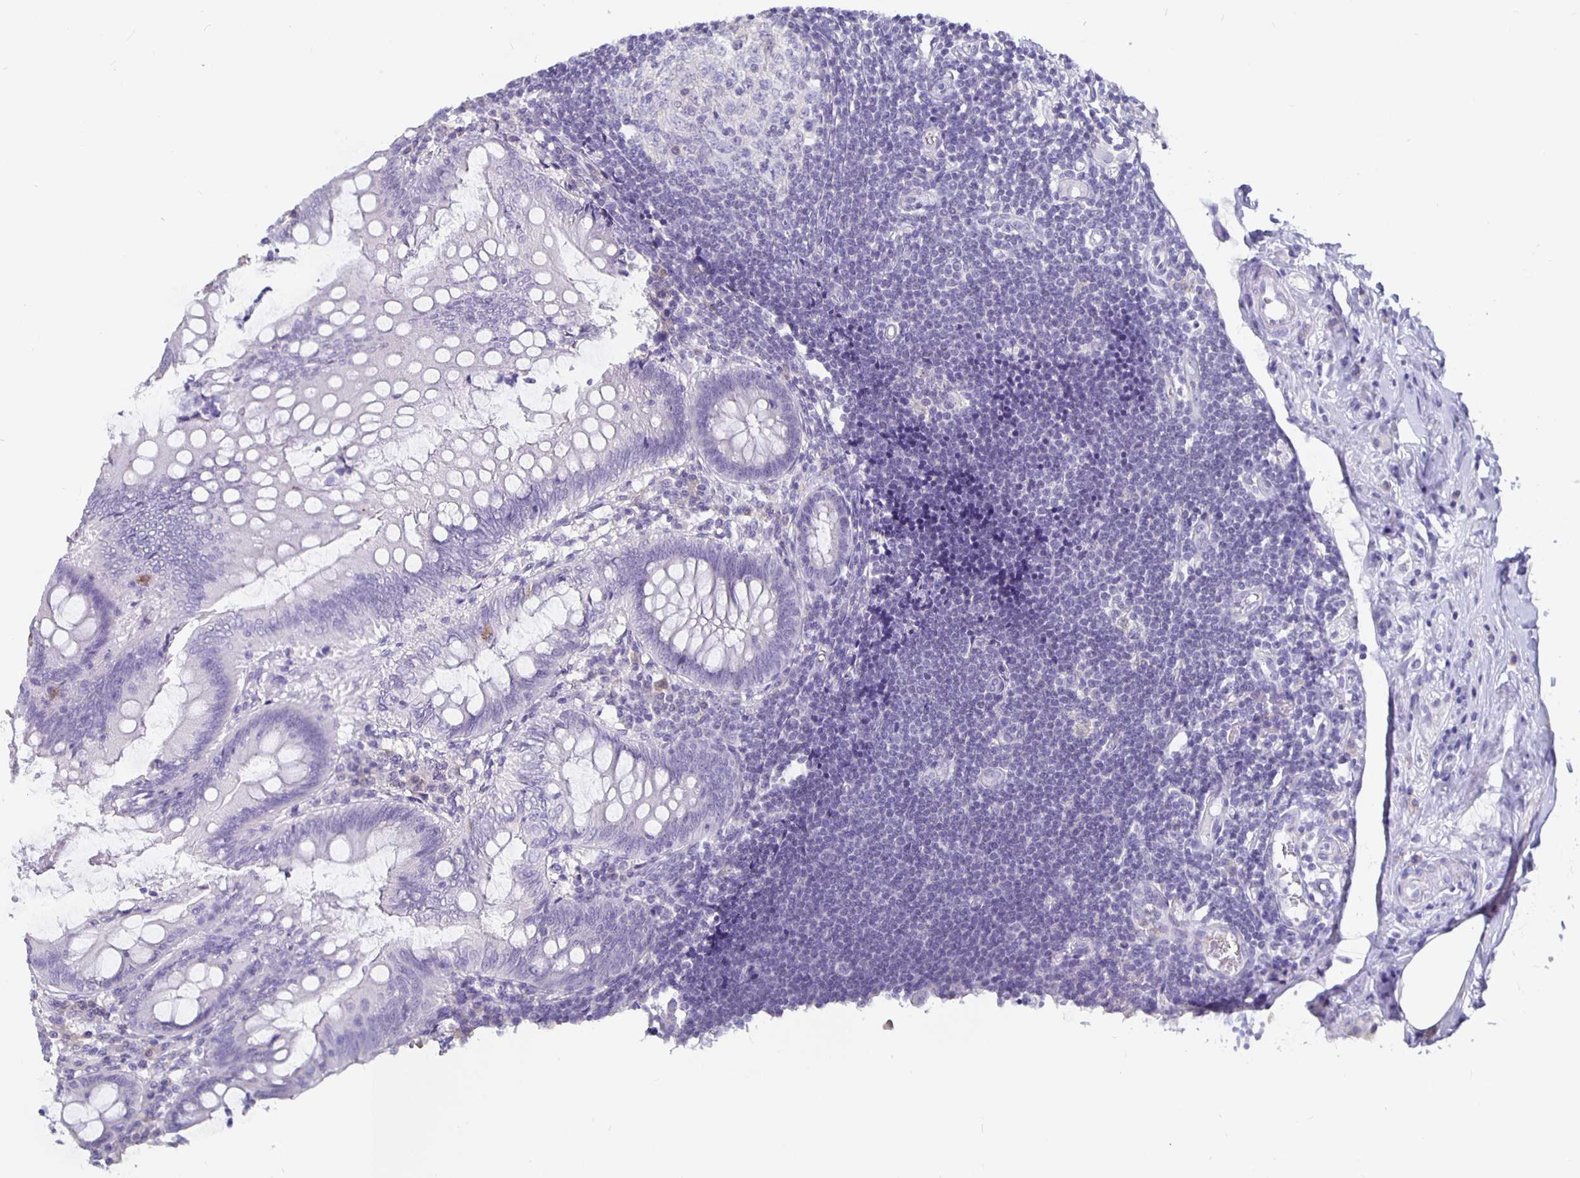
{"staining": {"intensity": "negative", "quantity": "none", "location": "none"}, "tissue": "appendix", "cell_type": "Glandular cells", "image_type": "normal", "snomed": [{"axis": "morphology", "description": "Normal tissue, NOS"}, {"axis": "topography", "description": "Appendix"}], "caption": "DAB (3,3'-diaminobenzidine) immunohistochemical staining of unremarkable human appendix exhibits no significant staining in glandular cells. (Brightfield microscopy of DAB (3,3'-diaminobenzidine) immunohistochemistry (IHC) at high magnification).", "gene": "GPX4", "patient": {"sex": "female", "age": 57}}